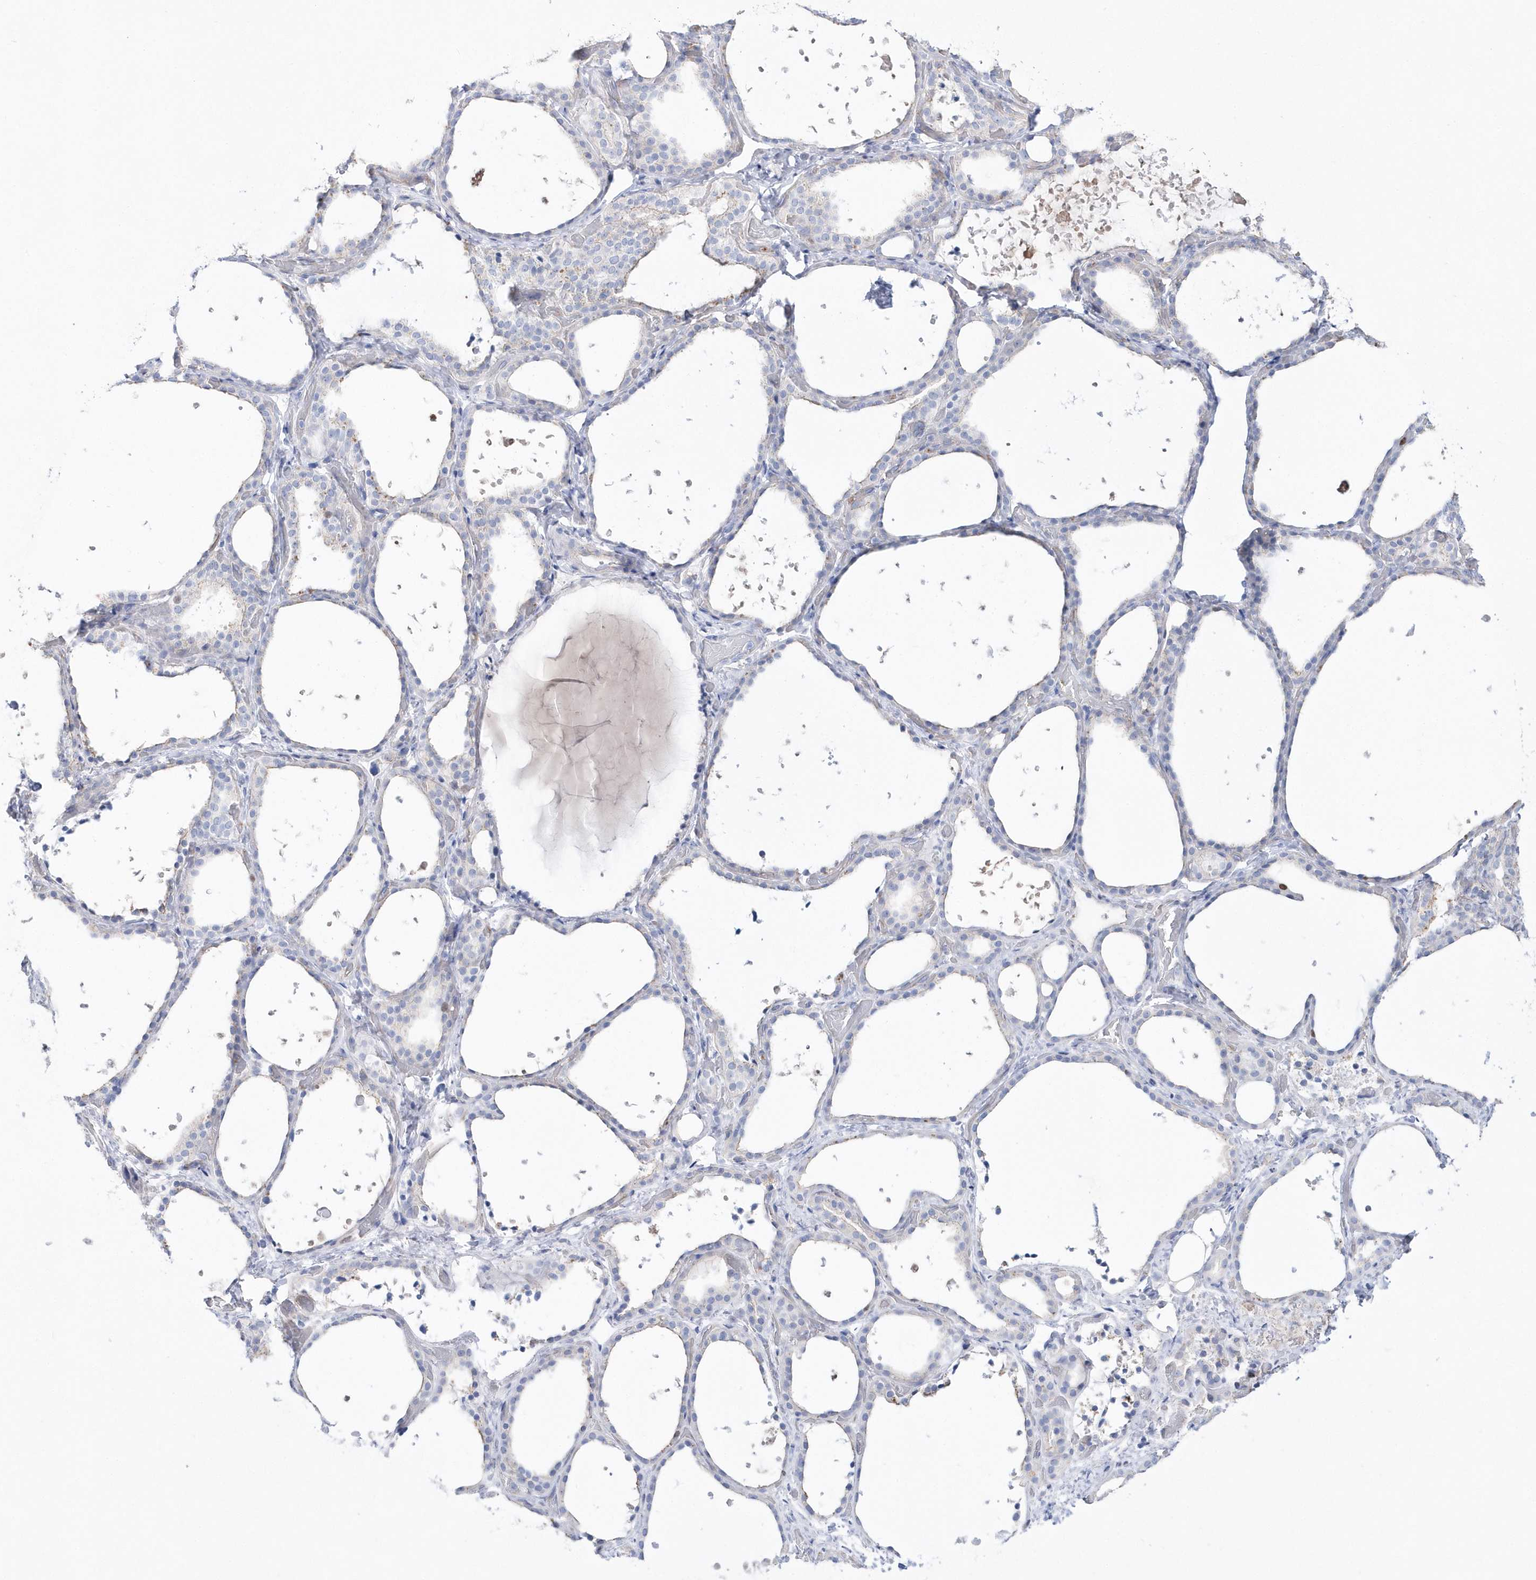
{"staining": {"intensity": "negative", "quantity": "none", "location": "none"}, "tissue": "thyroid gland", "cell_type": "Glandular cells", "image_type": "normal", "snomed": [{"axis": "morphology", "description": "Normal tissue, NOS"}, {"axis": "topography", "description": "Thyroid gland"}], "caption": "IHC micrograph of benign thyroid gland: human thyroid gland stained with DAB (3,3'-diaminobenzidine) demonstrates no significant protein expression in glandular cells. Nuclei are stained in blue.", "gene": "TMCO6", "patient": {"sex": "female", "age": 44}}